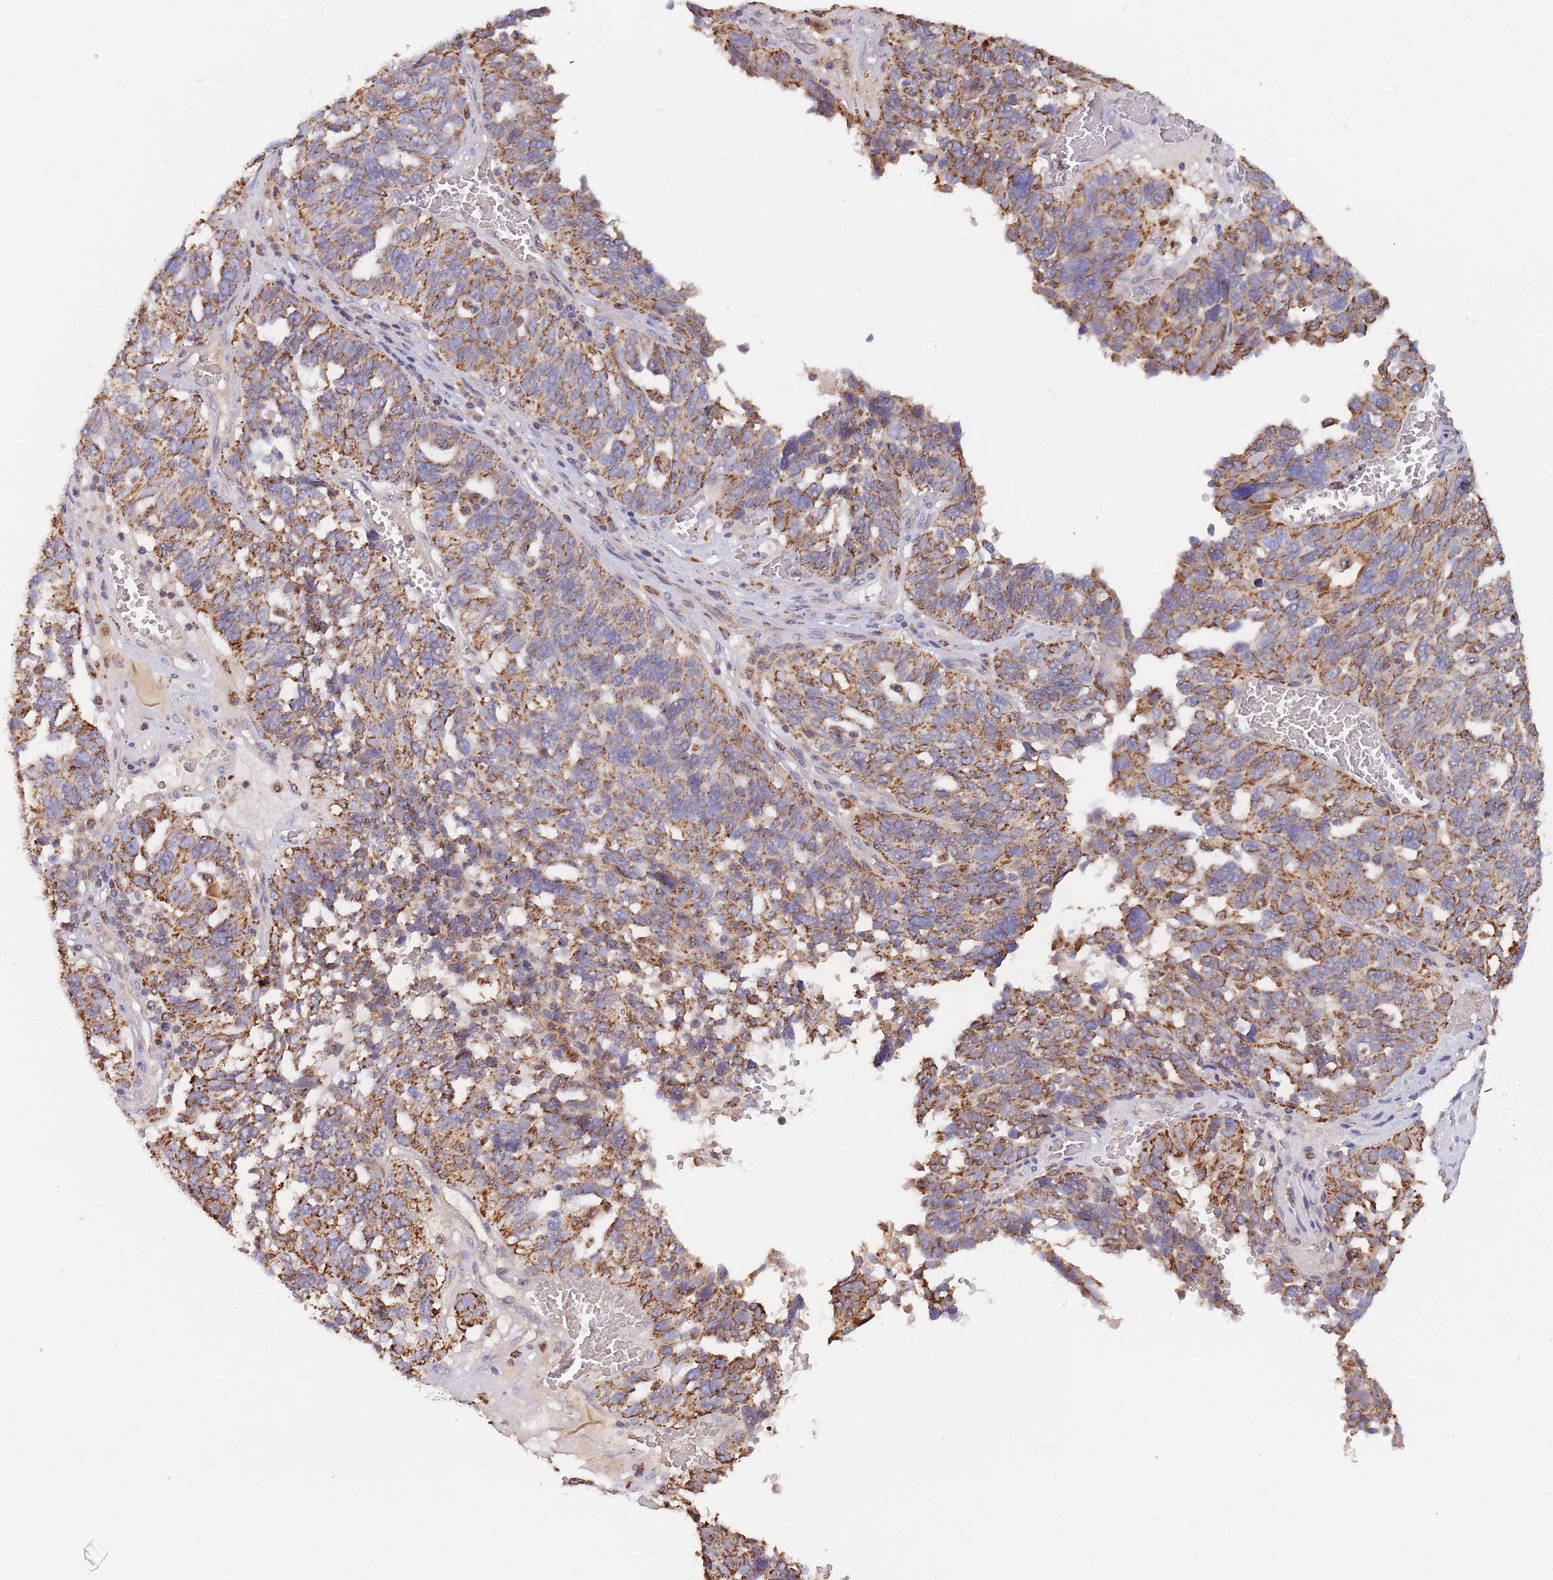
{"staining": {"intensity": "moderate", "quantity": ">75%", "location": "cytoplasmic/membranous"}, "tissue": "ovarian cancer", "cell_type": "Tumor cells", "image_type": "cancer", "snomed": [{"axis": "morphology", "description": "Cystadenocarcinoma, serous, NOS"}, {"axis": "topography", "description": "Ovary"}], "caption": "Ovarian cancer stained with DAB (3,3'-diaminobenzidine) immunohistochemistry (IHC) displays medium levels of moderate cytoplasmic/membranous positivity in about >75% of tumor cells.", "gene": "MRPL17", "patient": {"sex": "female", "age": 59}}